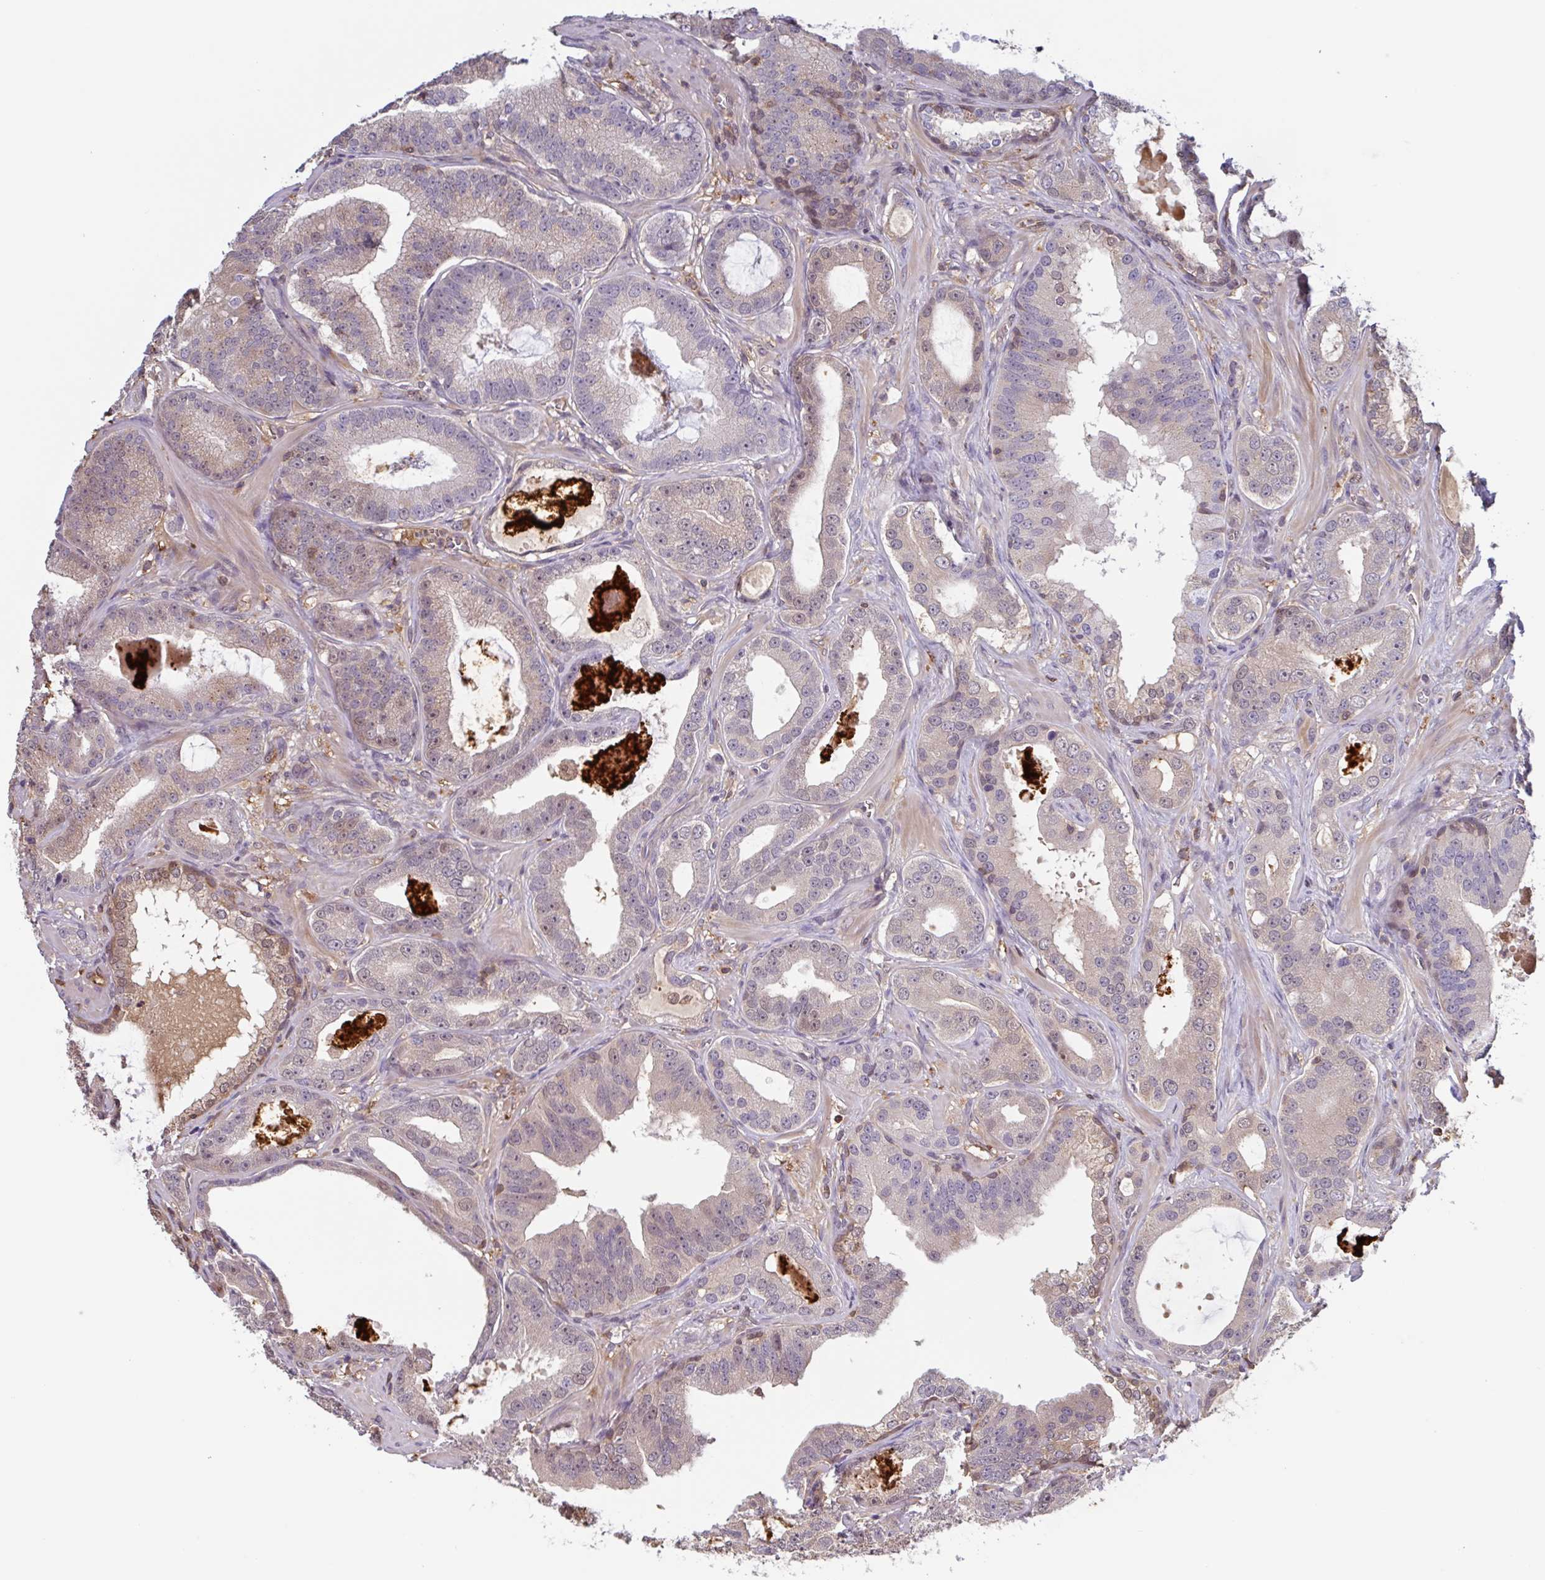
{"staining": {"intensity": "moderate", "quantity": "<25%", "location": "nuclear"}, "tissue": "prostate cancer", "cell_type": "Tumor cells", "image_type": "cancer", "snomed": [{"axis": "morphology", "description": "Adenocarcinoma, High grade"}, {"axis": "topography", "description": "Prostate"}], "caption": "IHC (DAB (3,3'-diaminobenzidine)) staining of prostate high-grade adenocarcinoma exhibits moderate nuclear protein staining in approximately <25% of tumor cells.", "gene": "OTOP2", "patient": {"sex": "male", "age": 65}}